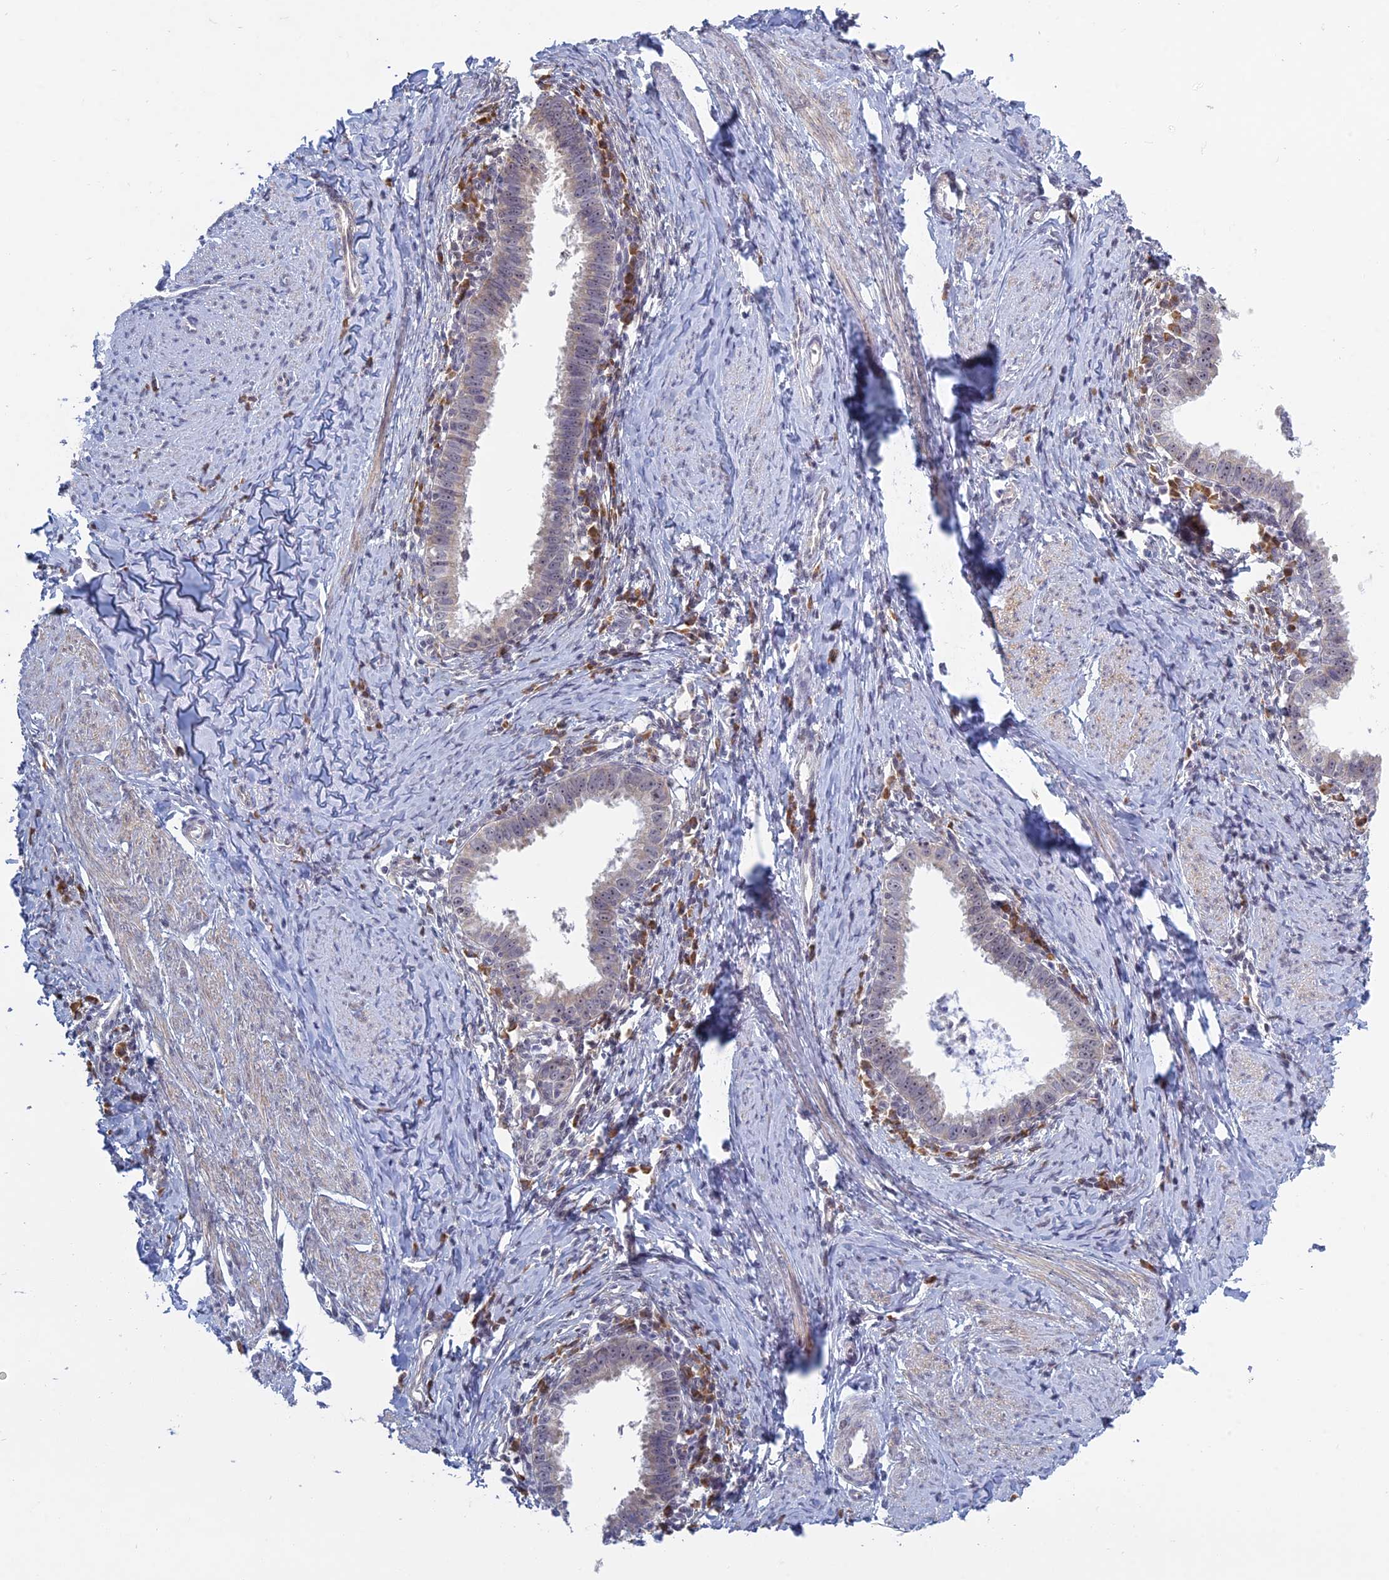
{"staining": {"intensity": "weak", "quantity": "<25%", "location": "cytoplasmic/membranous"}, "tissue": "cervical cancer", "cell_type": "Tumor cells", "image_type": "cancer", "snomed": [{"axis": "morphology", "description": "Adenocarcinoma, NOS"}, {"axis": "topography", "description": "Cervix"}], "caption": "High magnification brightfield microscopy of adenocarcinoma (cervical) stained with DAB (3,3'-diaminobenzidine) (brown) and counterstained with hematoxylin (blue): tumor cells show no significant staining.", "gene": "RPS19BP1", "patient": {"sex": "female", "age": 36}}